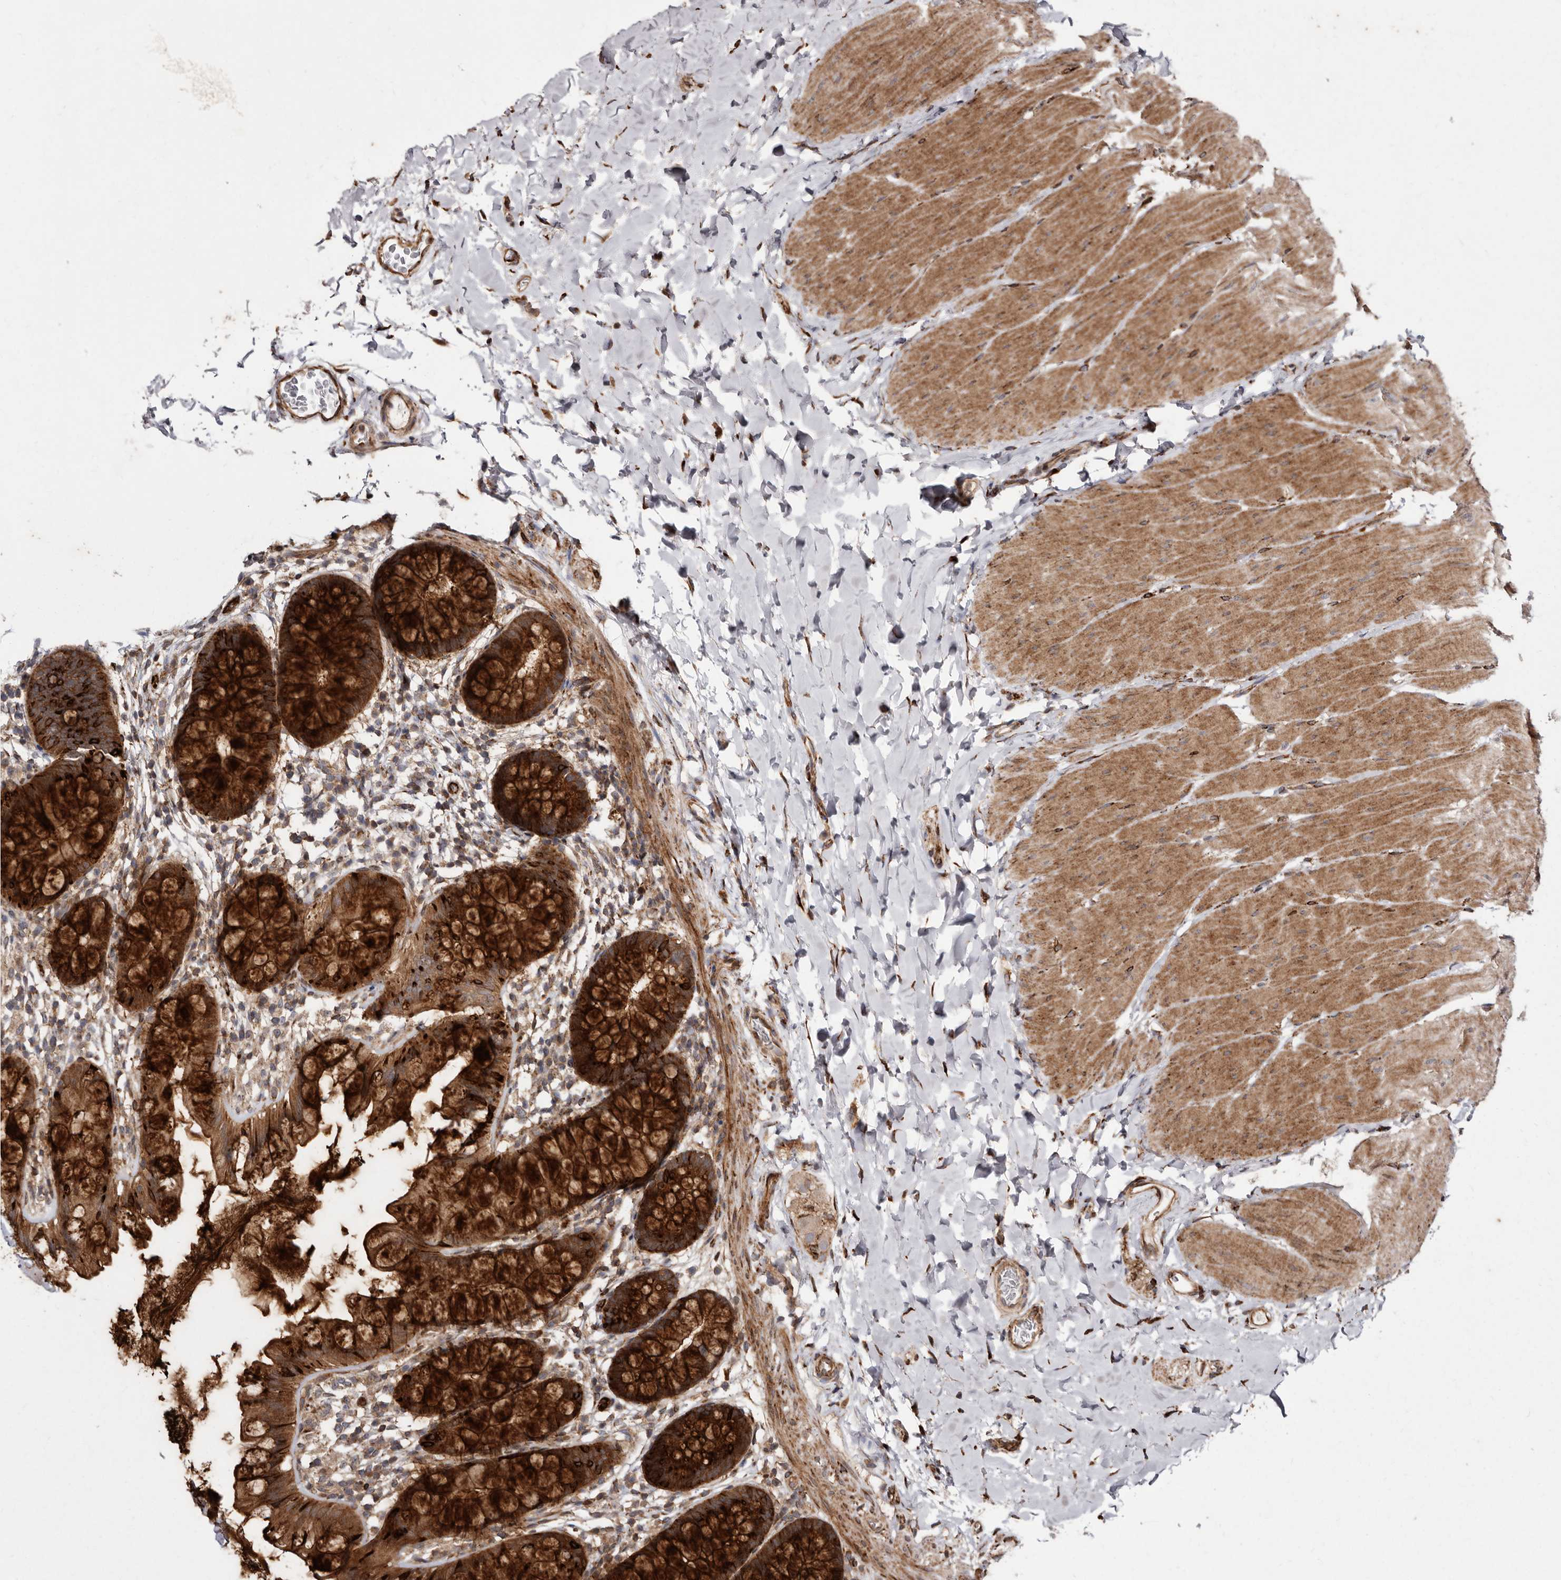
{"staining": {"intensity": "strong", "quantity": ">75%", "location": "cytoplasmic/membranous"}, "tissue": "colon", "cell_type": "Endothelial cells", "image_type": "normal", "snomed": [{"axis": "morphology", "description": "Normal tissue, NOS"}, {"axis": "topography", "description": "Colon"}], "caption": "A photomicrograph of colon stained for a protein displays strong cytoplasmic/membranous brown staining in endothelial cells.", "gene": "FLAD1", "patient": {"sex": "female", "age": 62}}